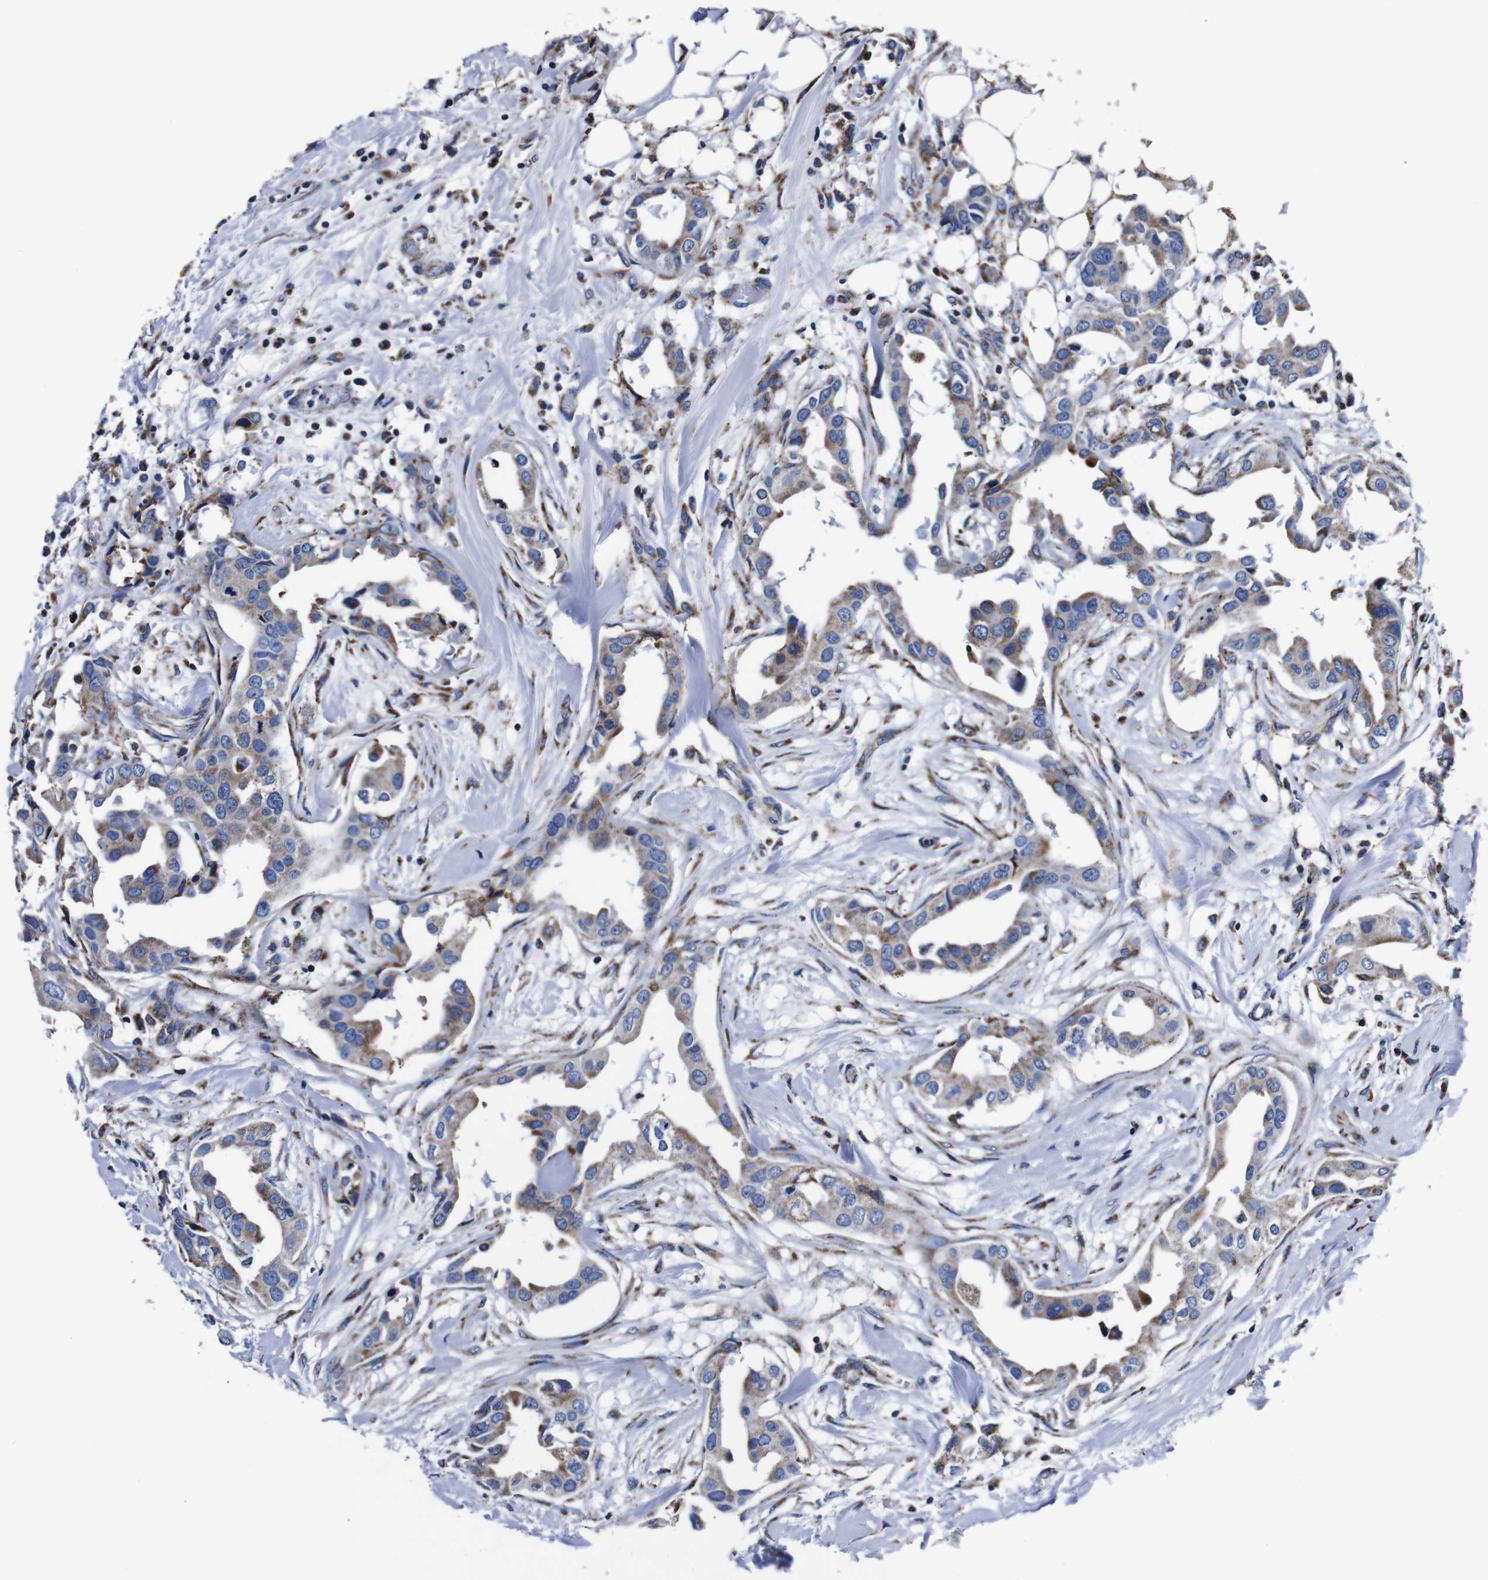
{"staining": {"intensity": "moderate", "quantity": ">75%", "location": "cytoplasmic/membranous"}, "tissue": "breast cancer", "cell_type": "Tumor cells", "image_type": "cancer", "snomed": [{"axis": "morphology", "description": "Duct carcinoma"}, {"axis": "topography", "description": "Breast"}], "caption": "Breast intraductal carcinoma stained with a protein marker demonstrates moderate staining in tumor cells.", "gene": "FKBP9", "patient": {"sex": "female", "age": 40}}